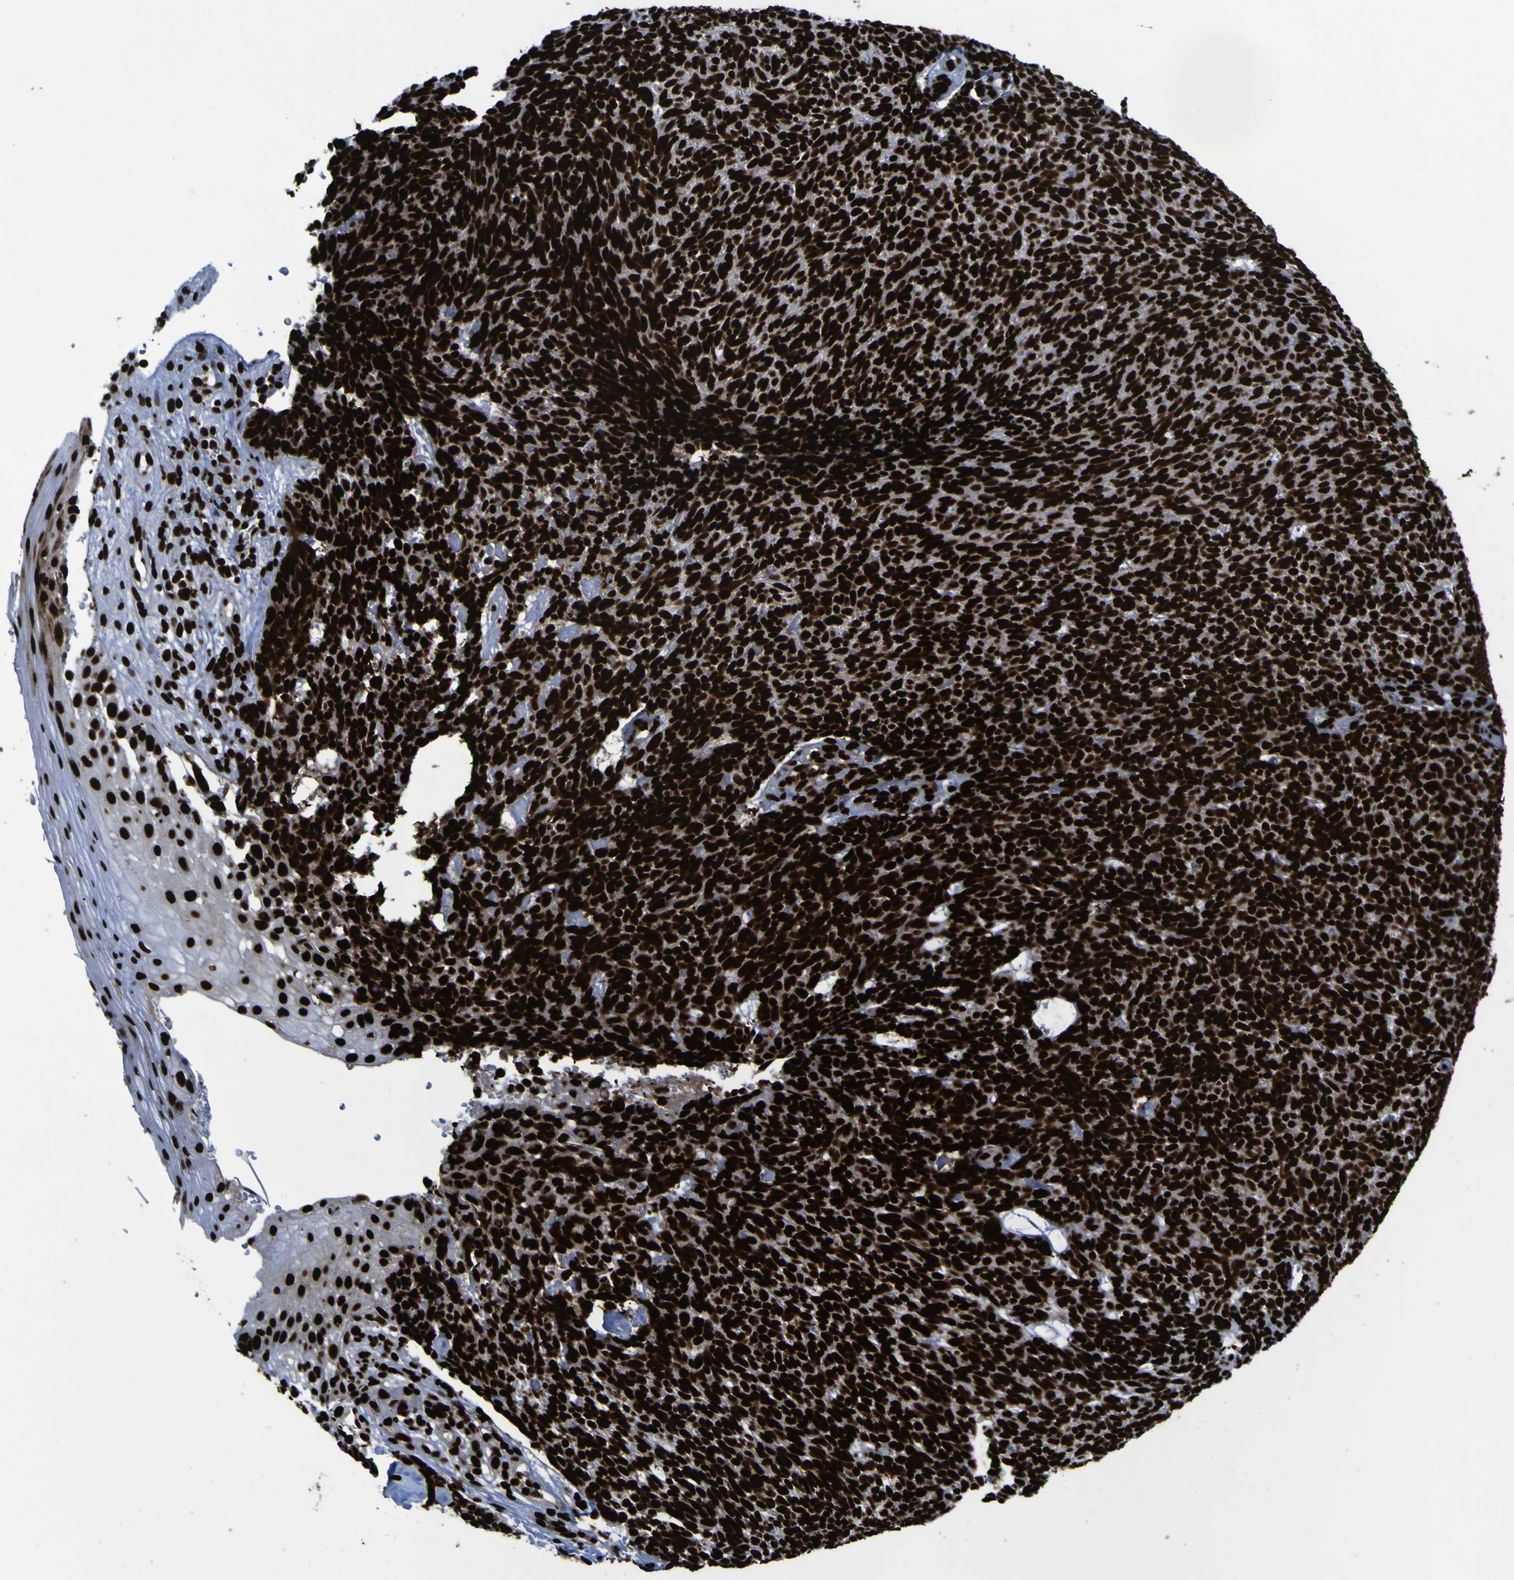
{"staining": {"intensity": "strong", "quantity": ">75%", "location": "nuclear"}, "tissue": "skin cancer", "cell_type": "Tumor cells", "image_type": "cancer", "snomed": [{"axis": "morphology", "description": "Basal cell carcinoma"}, {"axis": "topography", "description": "Skin"}], "caption": "A histopathology image of human skin cancer (basal cell carcinoma) stained for a protein reveals strong nuclear brown staining in tumor cells.", "gene": "NPM1", "patient": {"sex": "female", "age": 84}}